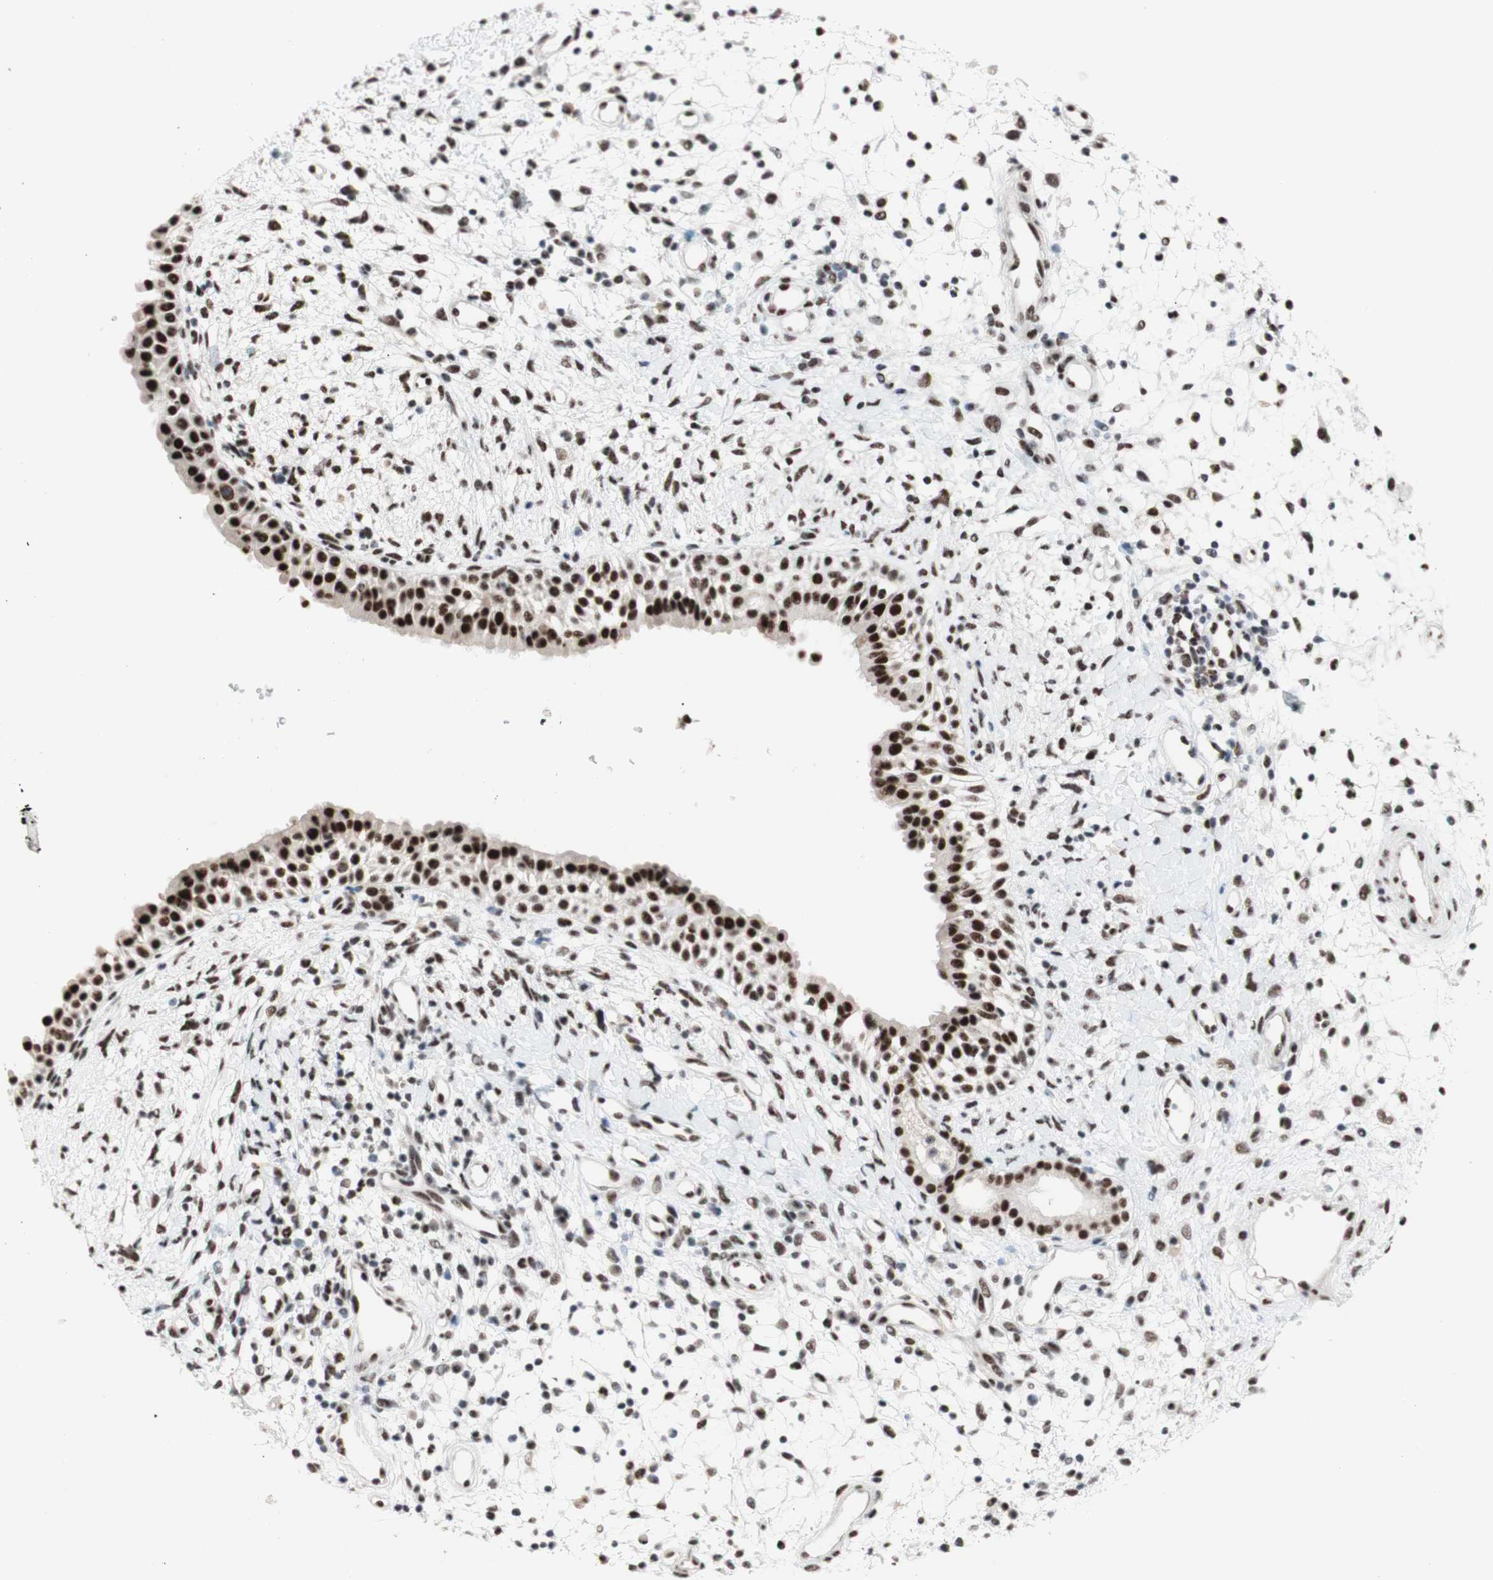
{"staining": {"intensity": "strong", "quantity": ">75%", "location": "nuclear"}, "tissue": "nasopharynx", "cell_type": "Respiratory epithelial cells", "image_type": "normal", "snomed": [{"axis": "morphology", "description": "Normal tissue, NOS"}, {"axis": "topography", "description": "Nasopharynx"}], "caption": "Approximately >75% of respiratory epithelial cells in unremarkable human nasopharynx show strong nuclear protein positivity as visualized by brown immunohistochemical staining.", "gene": "PRPF19", "patient": {"sex": "male", "age": 22}}